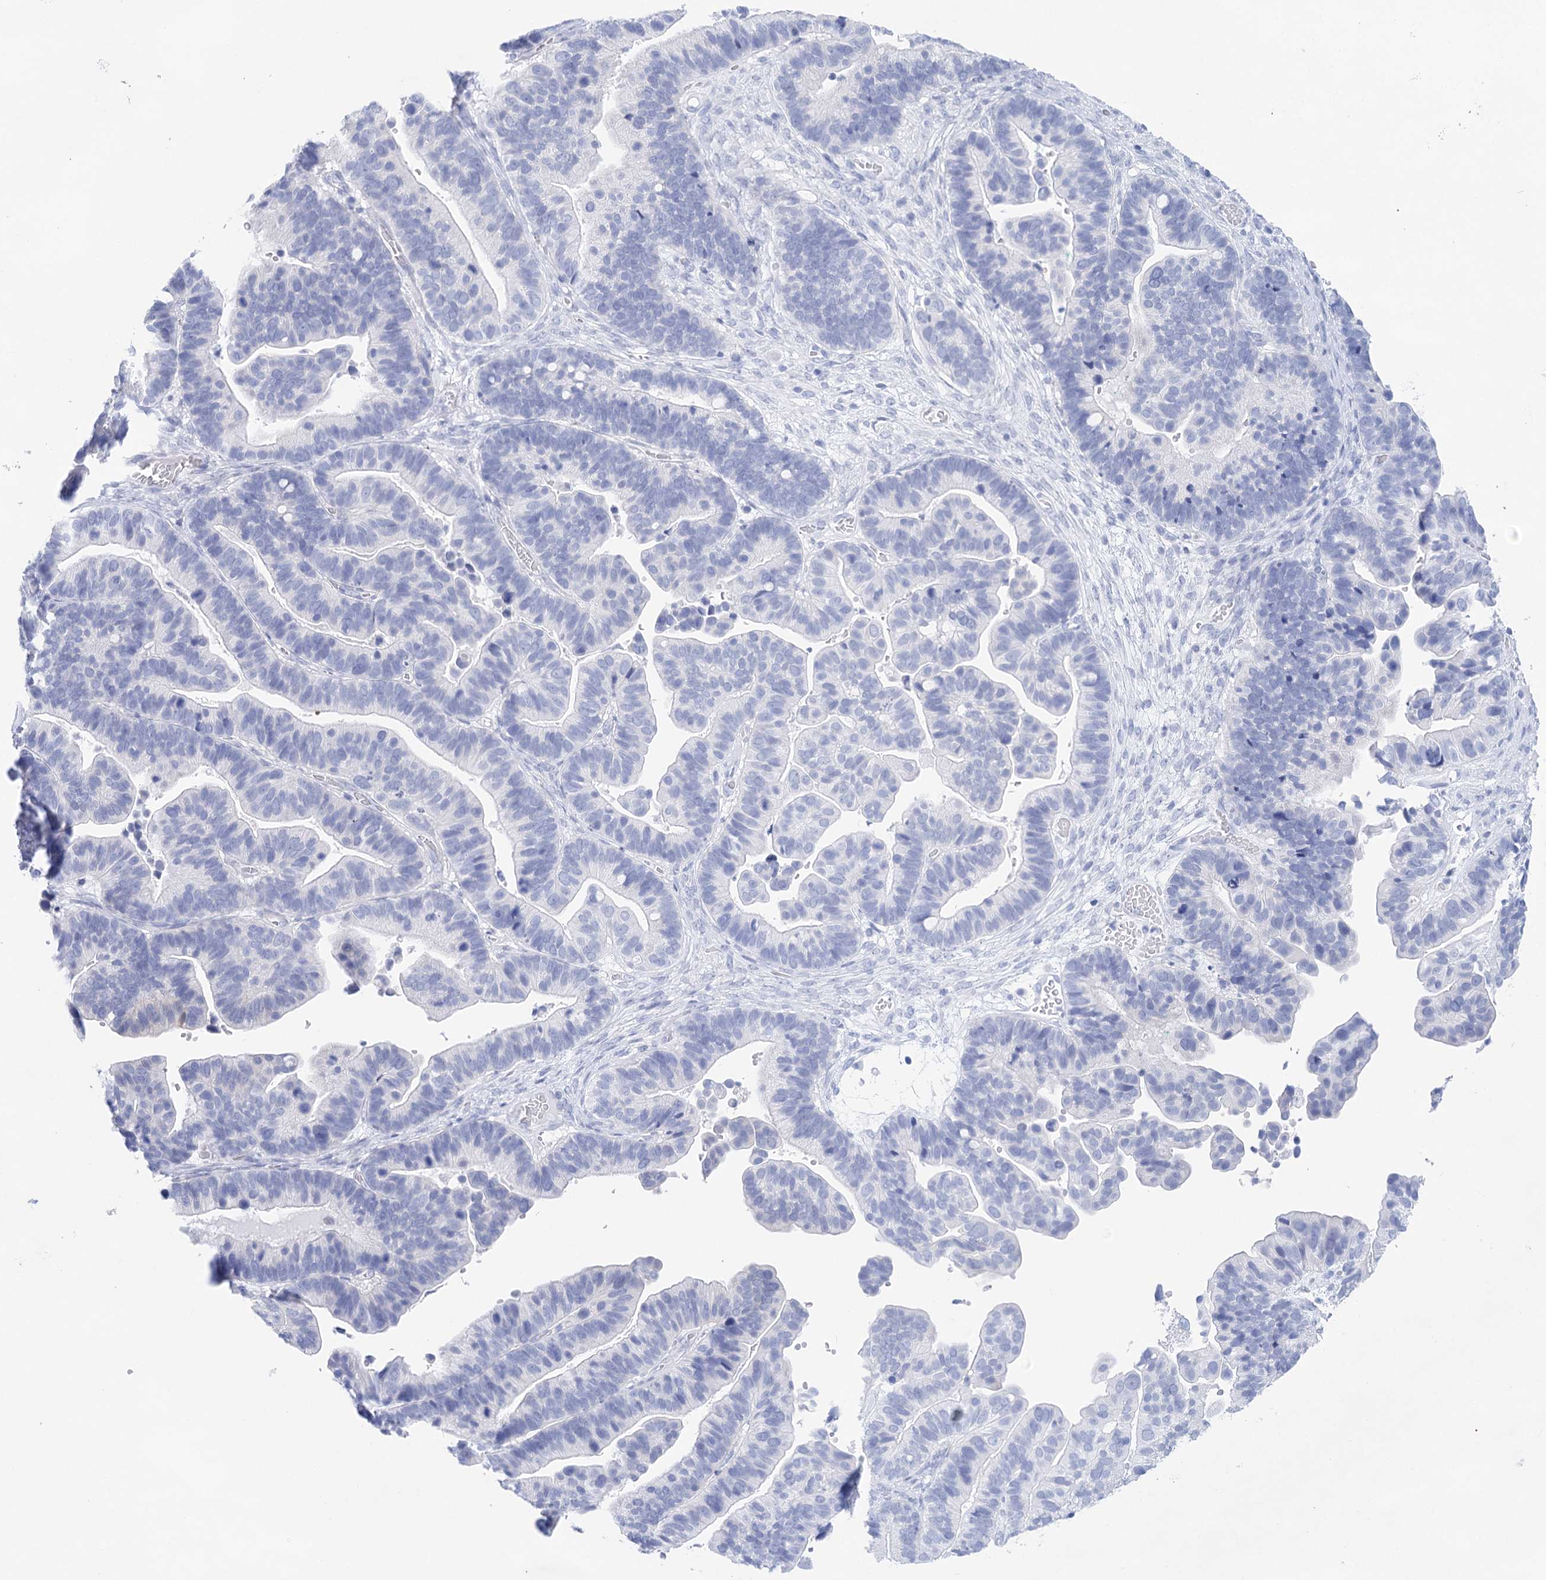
{"staining": {"intensity": "negative", "quantity": "none", "location": "none"}, "tissue": "ovarian cancer", "cell_type": "Tumor cells", "image_type": "cancer", "snomed": [{"axis": "morphology", "description": "Cystadenocarcinoma, serous, NOS"}, {"axis": "topography", "description": "Ovary"}], "caption": "Tumor cells are negative for protein expression in human serous cystadenocarcinoma (ovarian). (Brightfield microscopy of DAB IHC at high magnification).", "gene": "LALBA", "patient": {"sex": "female", "age": 56}}